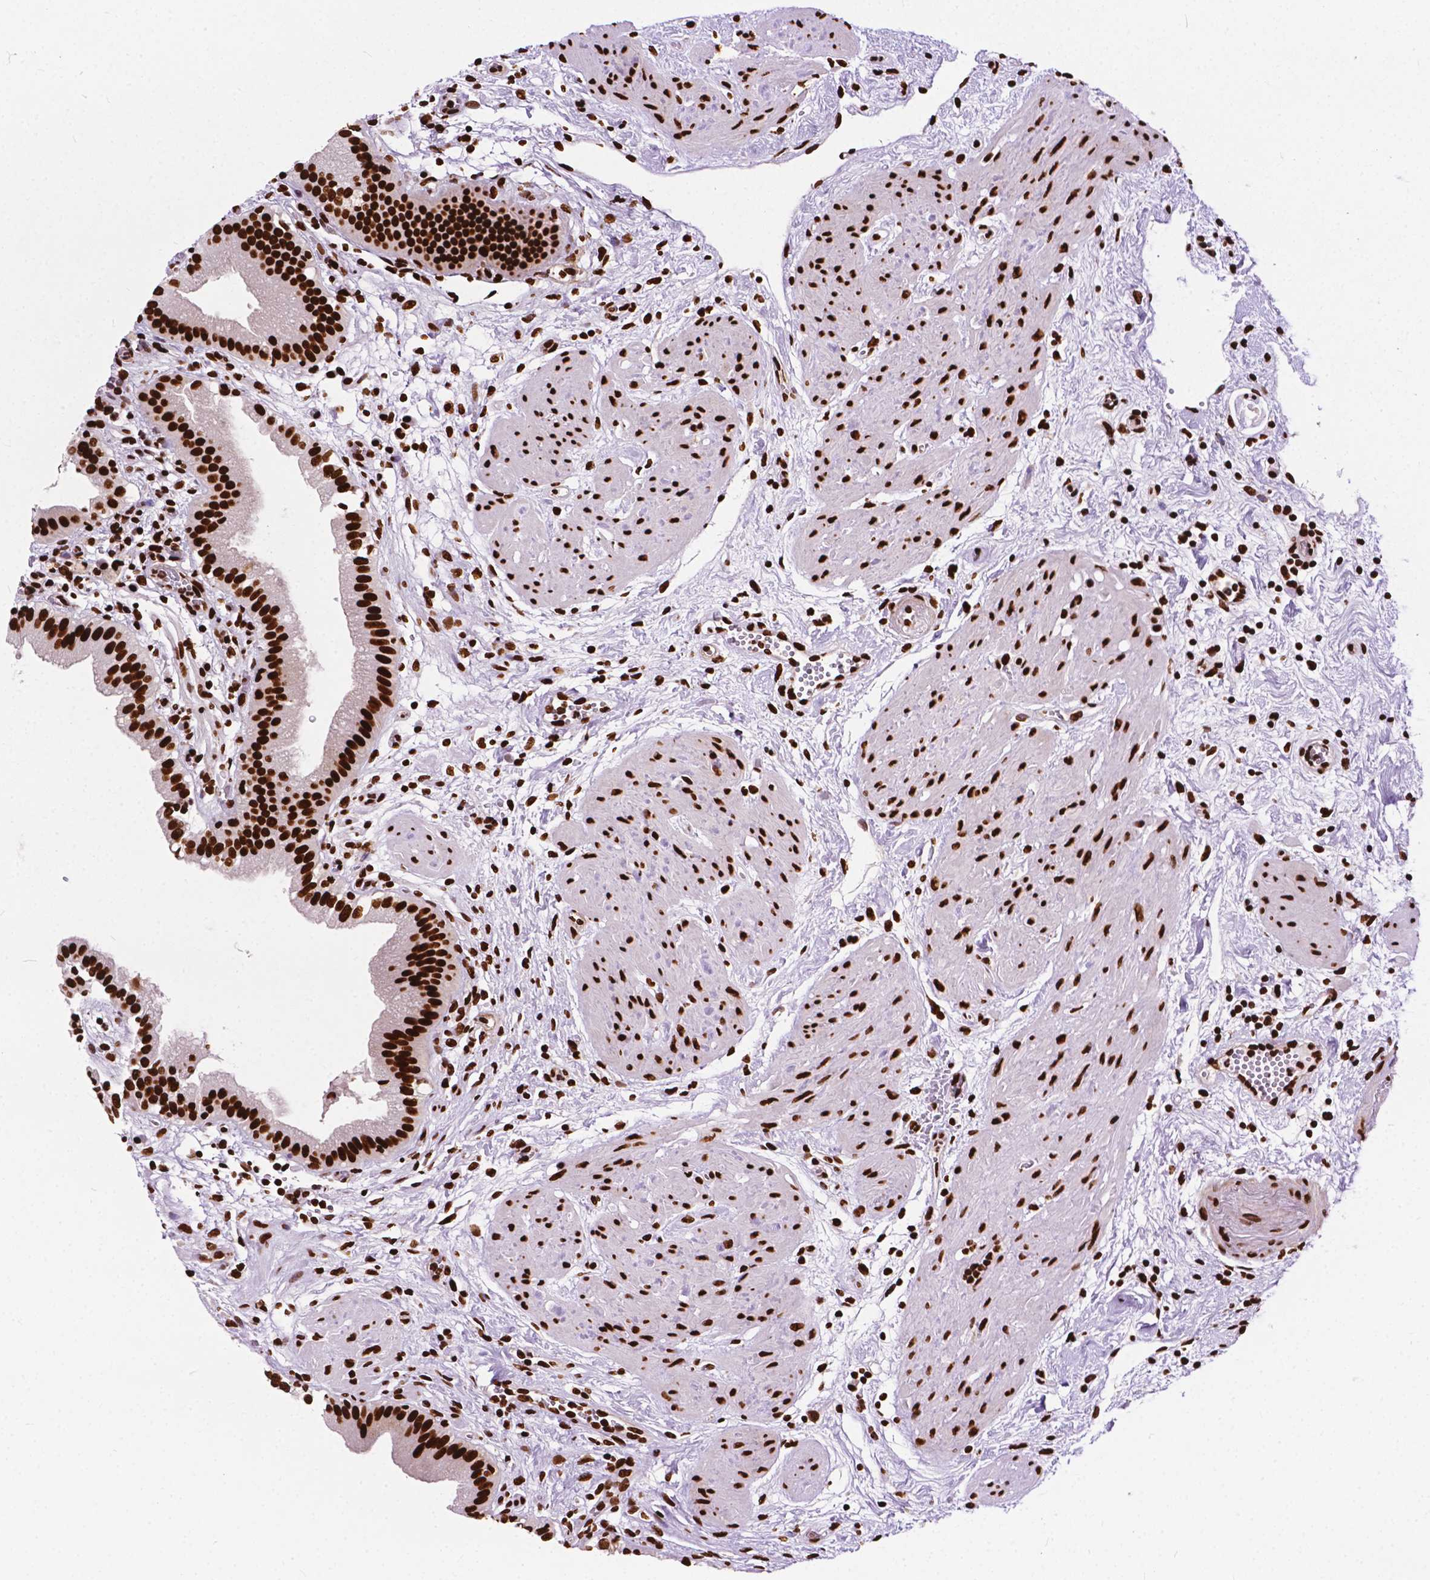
{"staining": {"intensity": "strong", "quantity": ">75%", "location": "nuclear"}, "tissue": "gallbladder", "cell_type": "Glandular cells", "image_type": "normal", "snomed": [{"axis": "morphology", "description": "Normal tissue, NOS"}, {"axis": "topography", "description": "Gallbladder"}], "caption": "Gallbladder stained with a brown dye demonstrates strong nuclear positive expression in approximately >75% of glandular cells.", "gene": "SMIM5", "patient": {"sex": "female", "age": 65}}